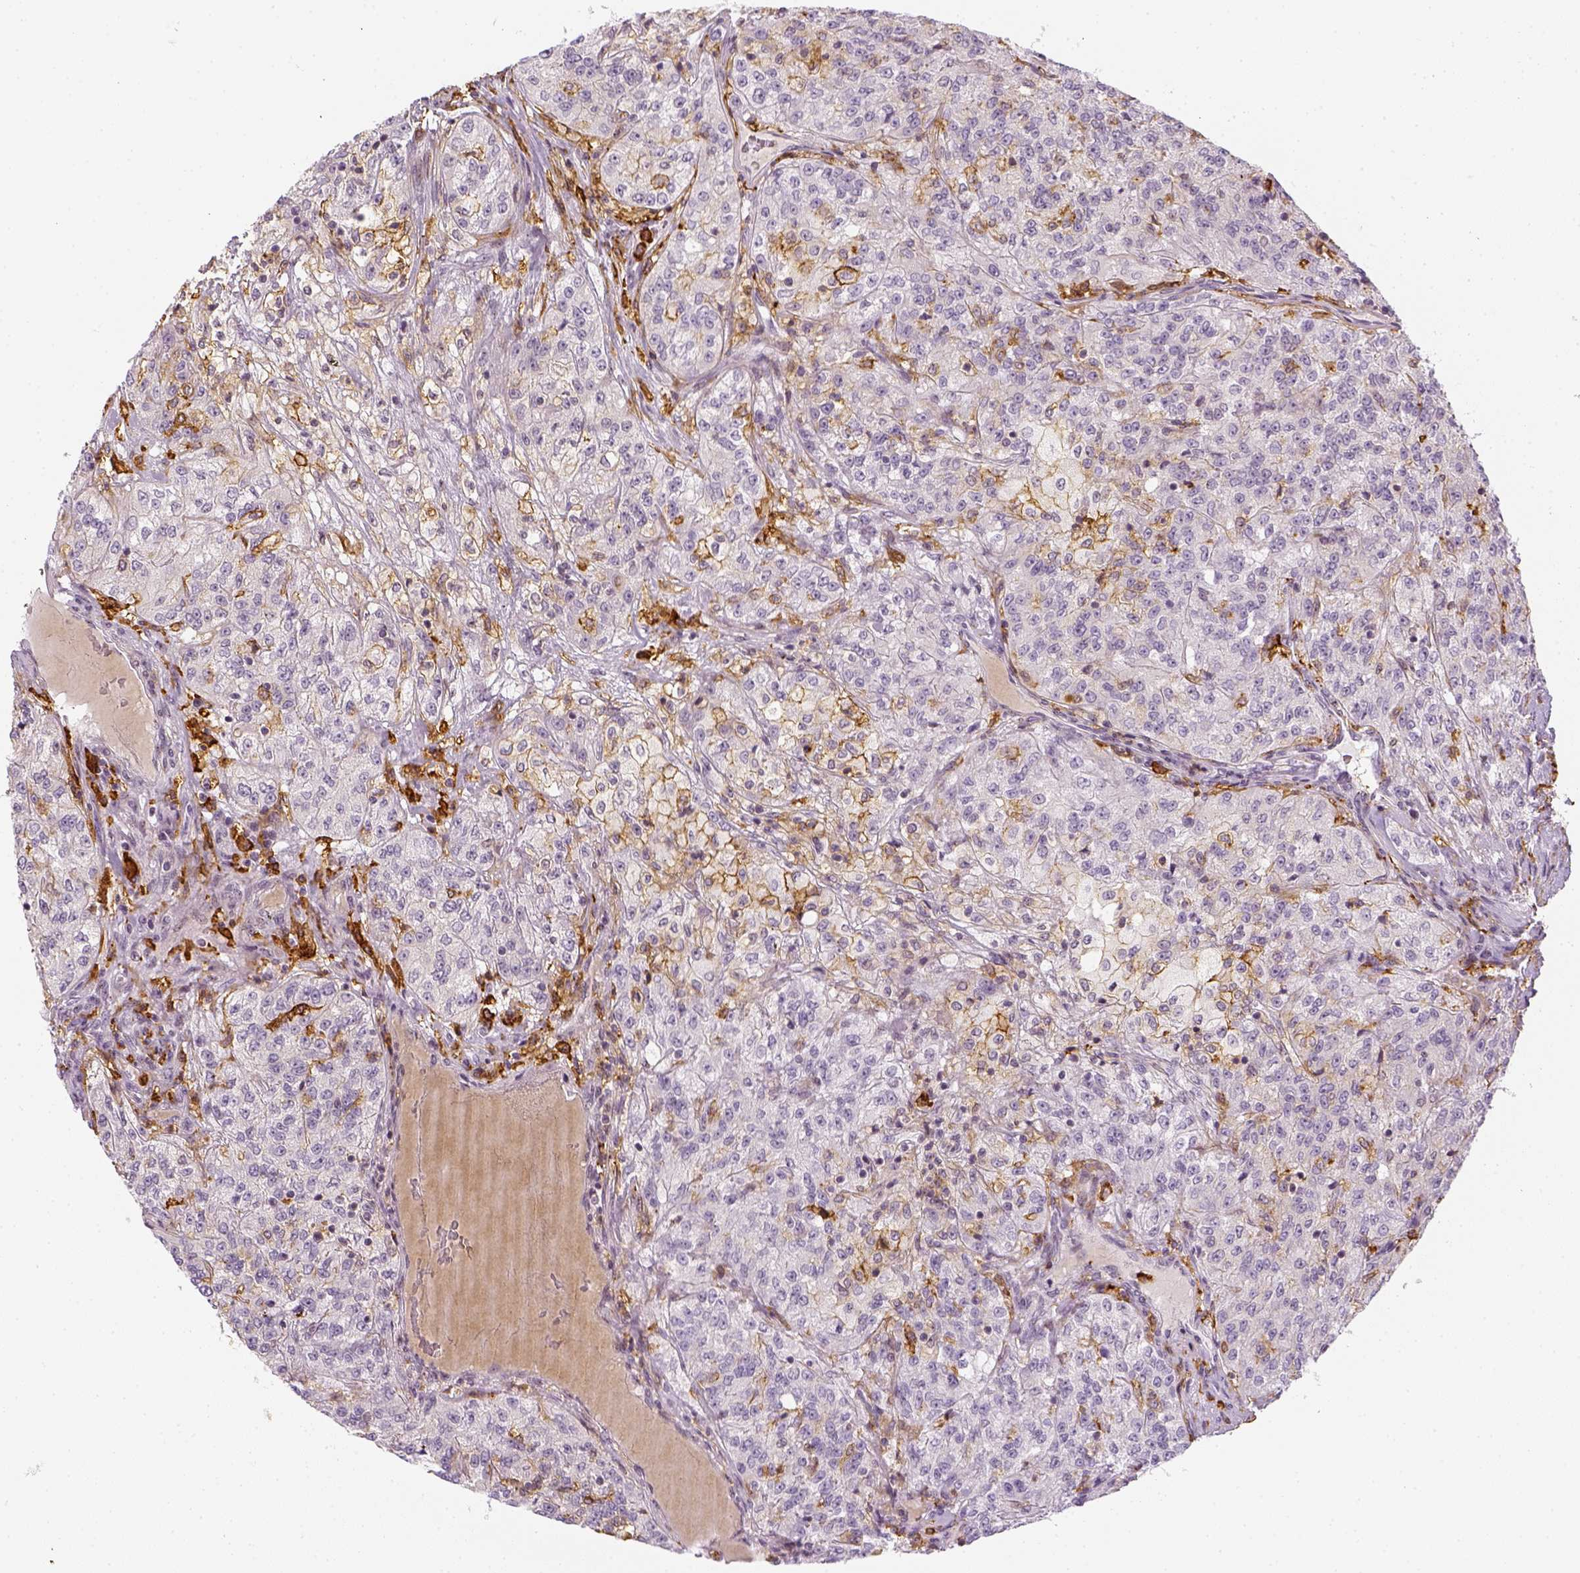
{"staining": {"intensity": "negative", "quantity": "none", "location": "none"}, "tissue": "renal cancer", "cell_type": "Tumor cells", "image_type": "cancer", "snomed": [{"axis": "morphology", "description": "Adenocarcinoma, NOS"}, {"axis": "topography", "description": "Kidney"}], "caption": "Protein analysis of adenocarcinoma (renal) exhibits no significant positivity in tumor cells.", "gene": "CD14", "patient": {"sex": "female", "age": 63}}